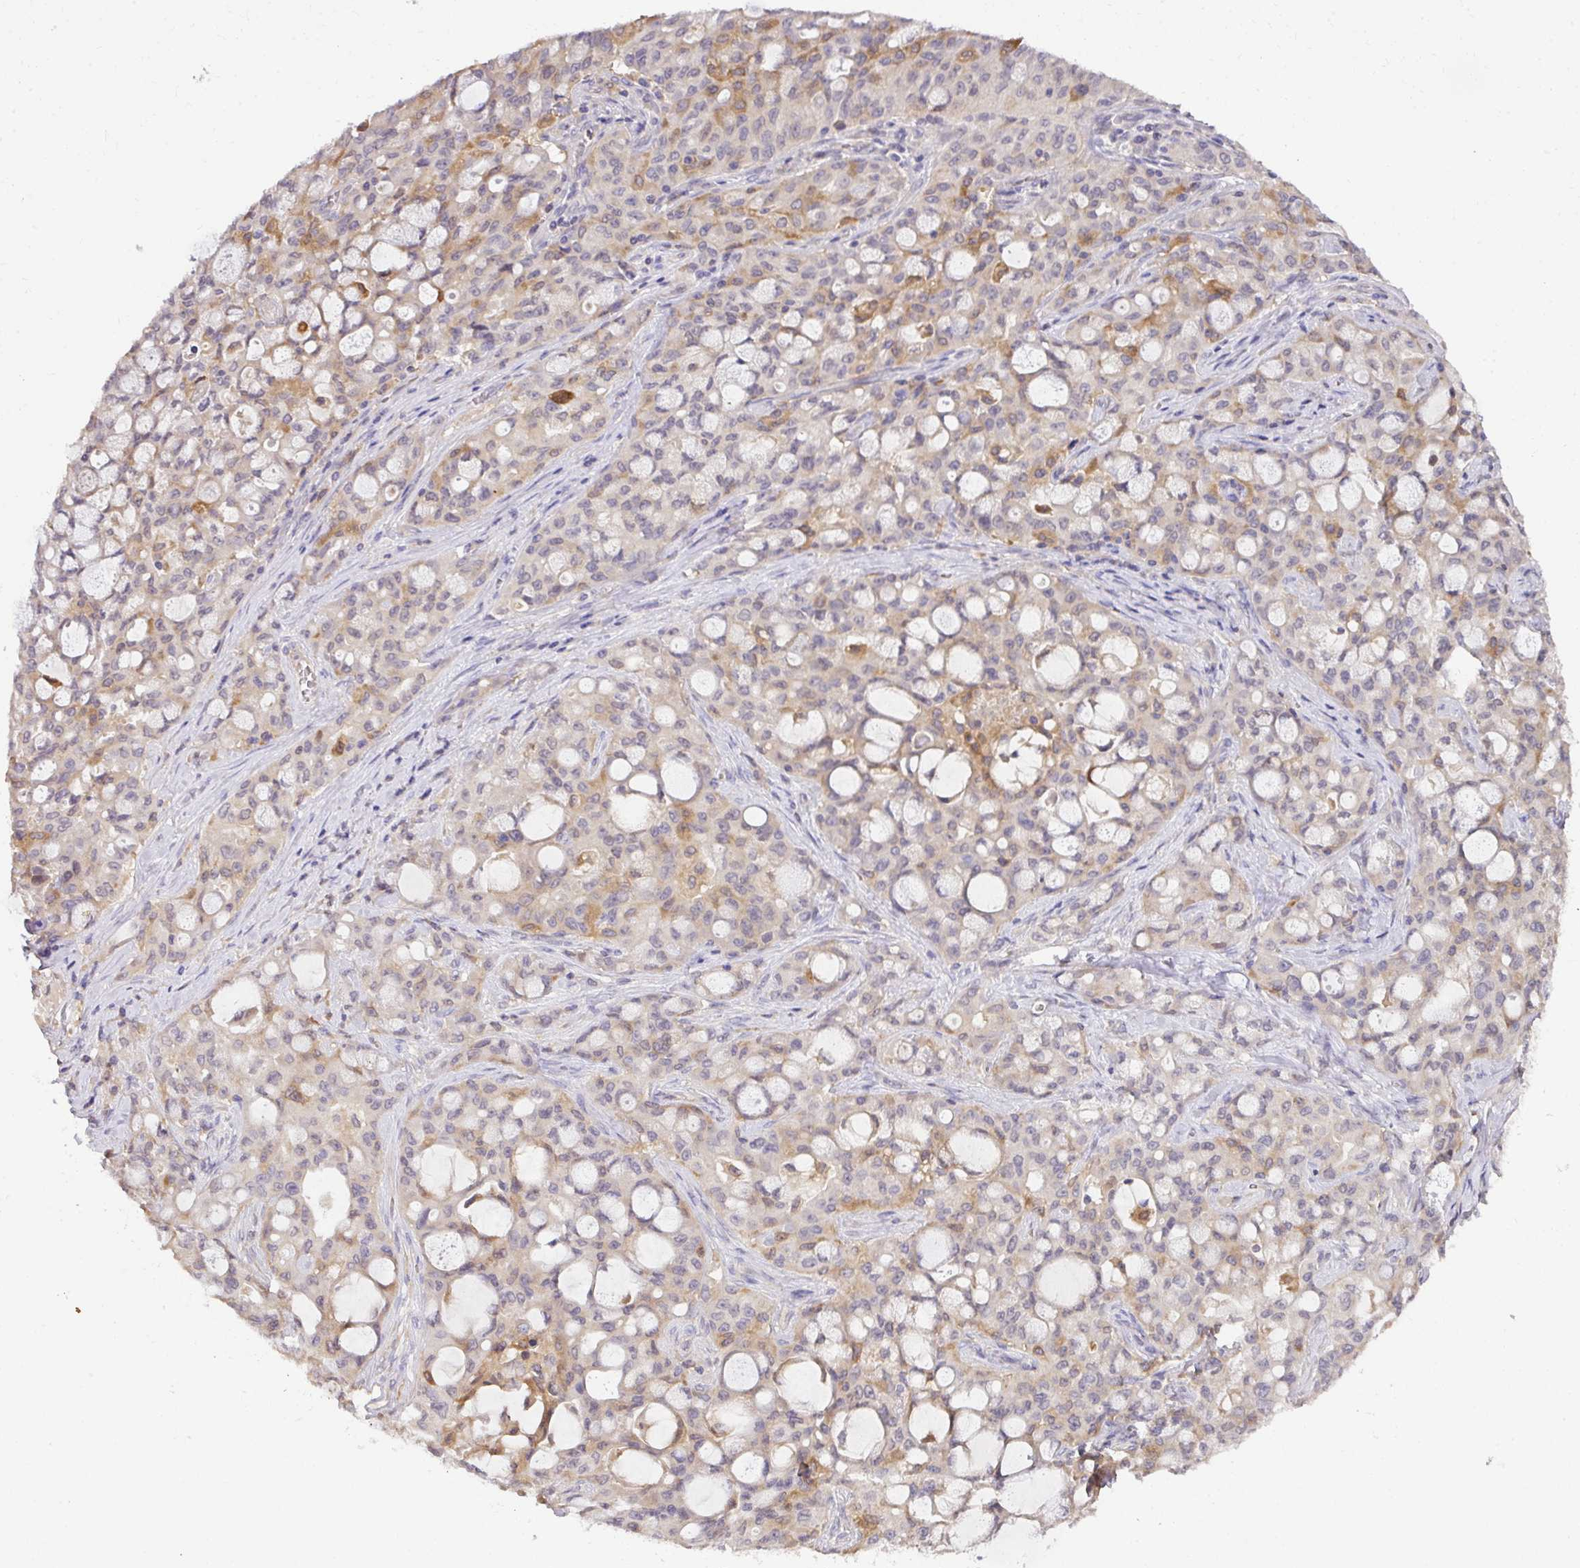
{"staining": {"intensity": "weak", "quantity": "25%-75%", "location": "cytoplasmic/membranous"}, "tissue": "lung cancer", "cell_type": "Tumor cells", "image_type": "cancer", "snomed": [{"axis": "morphology", "description": "Adenocarcinoma, NOS"}, {"axis": "topography", "description": "Lung"}], "caption": "High-power microscopy captured an immunohistochemistry (IHC) histopathology image of lung cancer (adenocarcinoma), revealing weak cytoplasmic/membranous expression in approximately 25%-75% of tumor cells. The protein of interest is stained brown, and the nuclei are stained in blue (DAB IHC with brightfield microscopy, high magnification).", "gene": "GCNT7", "patient": {"sex": "female", "age": 44}}